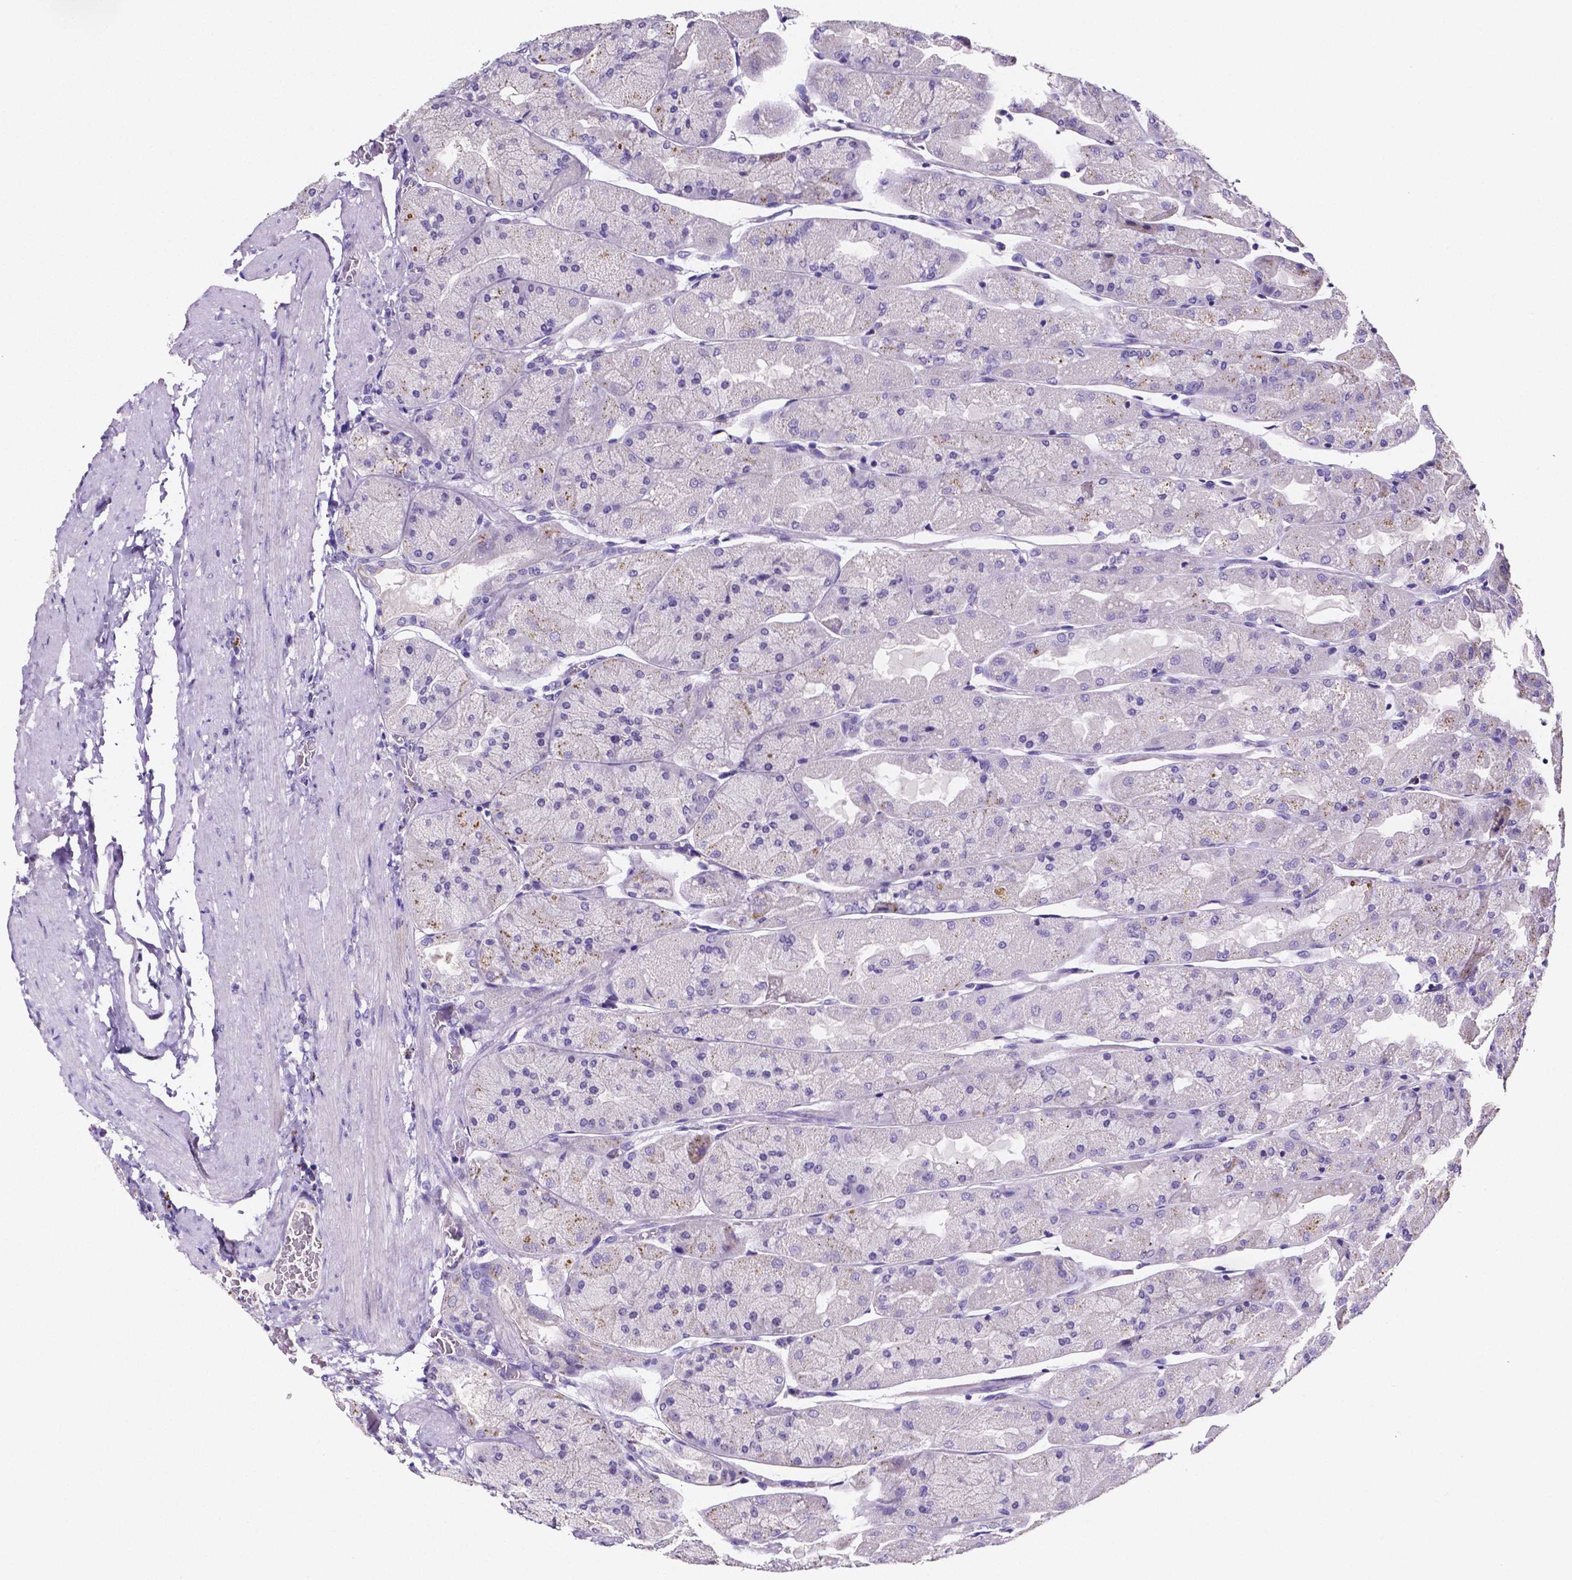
{"staining": {"intensity": "moderate", "quantity": "<25%", "location": "cytoplasmic/membranous"}, "tissue": "stomach", "cell_type": "Glandular cells", "image_type": "normal", "snomed": [{"axis": "morphology", "description": "Normal tissue, NOS"}, {"axis": "topography", "description": "Stomach"}], "caption": "Protein expression analysis of unremarkable human stomach reveals moderate cytoplasmic/membranous positivity in about <25% of glandular cells. Nuclei are stained in blue.", "gene": "NRGN", "patient": {"sex": "female", "age": 61}}